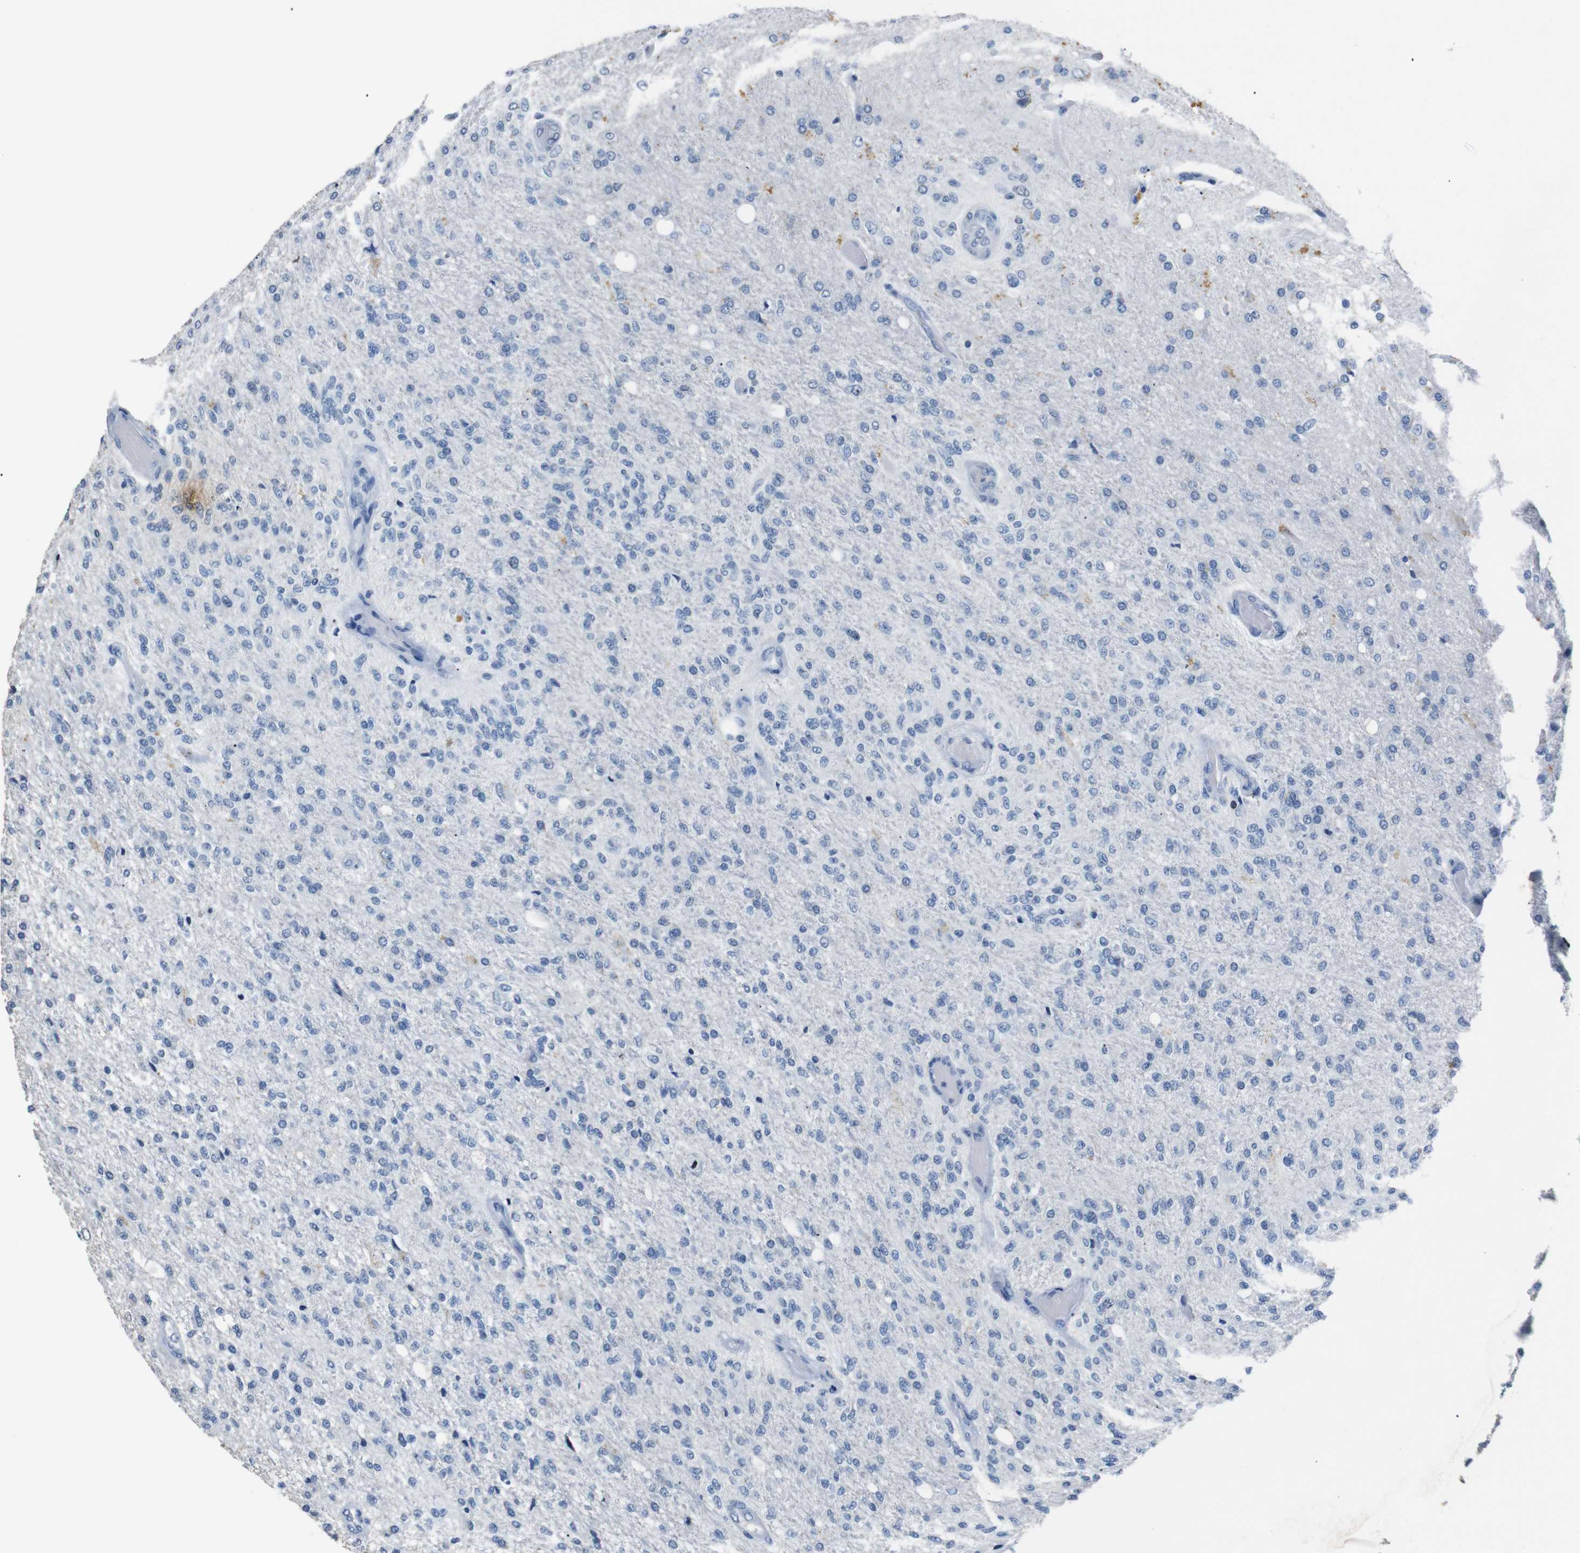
{"staining": {"intensity": "negative", "quantity": "none", "location": "none"}, "tissue": "glioma", "cell_type": "Tumor cells", "image_type": "cancer", "snomed": [{"axis": "morphology", "description": "Normal tissue, NOS"}, {"axis": "morphology", "description": "Glioma, malignant, High grade"}, {"axis": "topography", "description": "Cerebral cortex"}], "caption": "Immunohistochemistry (IHC) of human high-grade glioma (malignant) demonstrates no positivity in tumor cells.", "gene": "INCENP", "patient": {"sex": "male", "age": 77}}